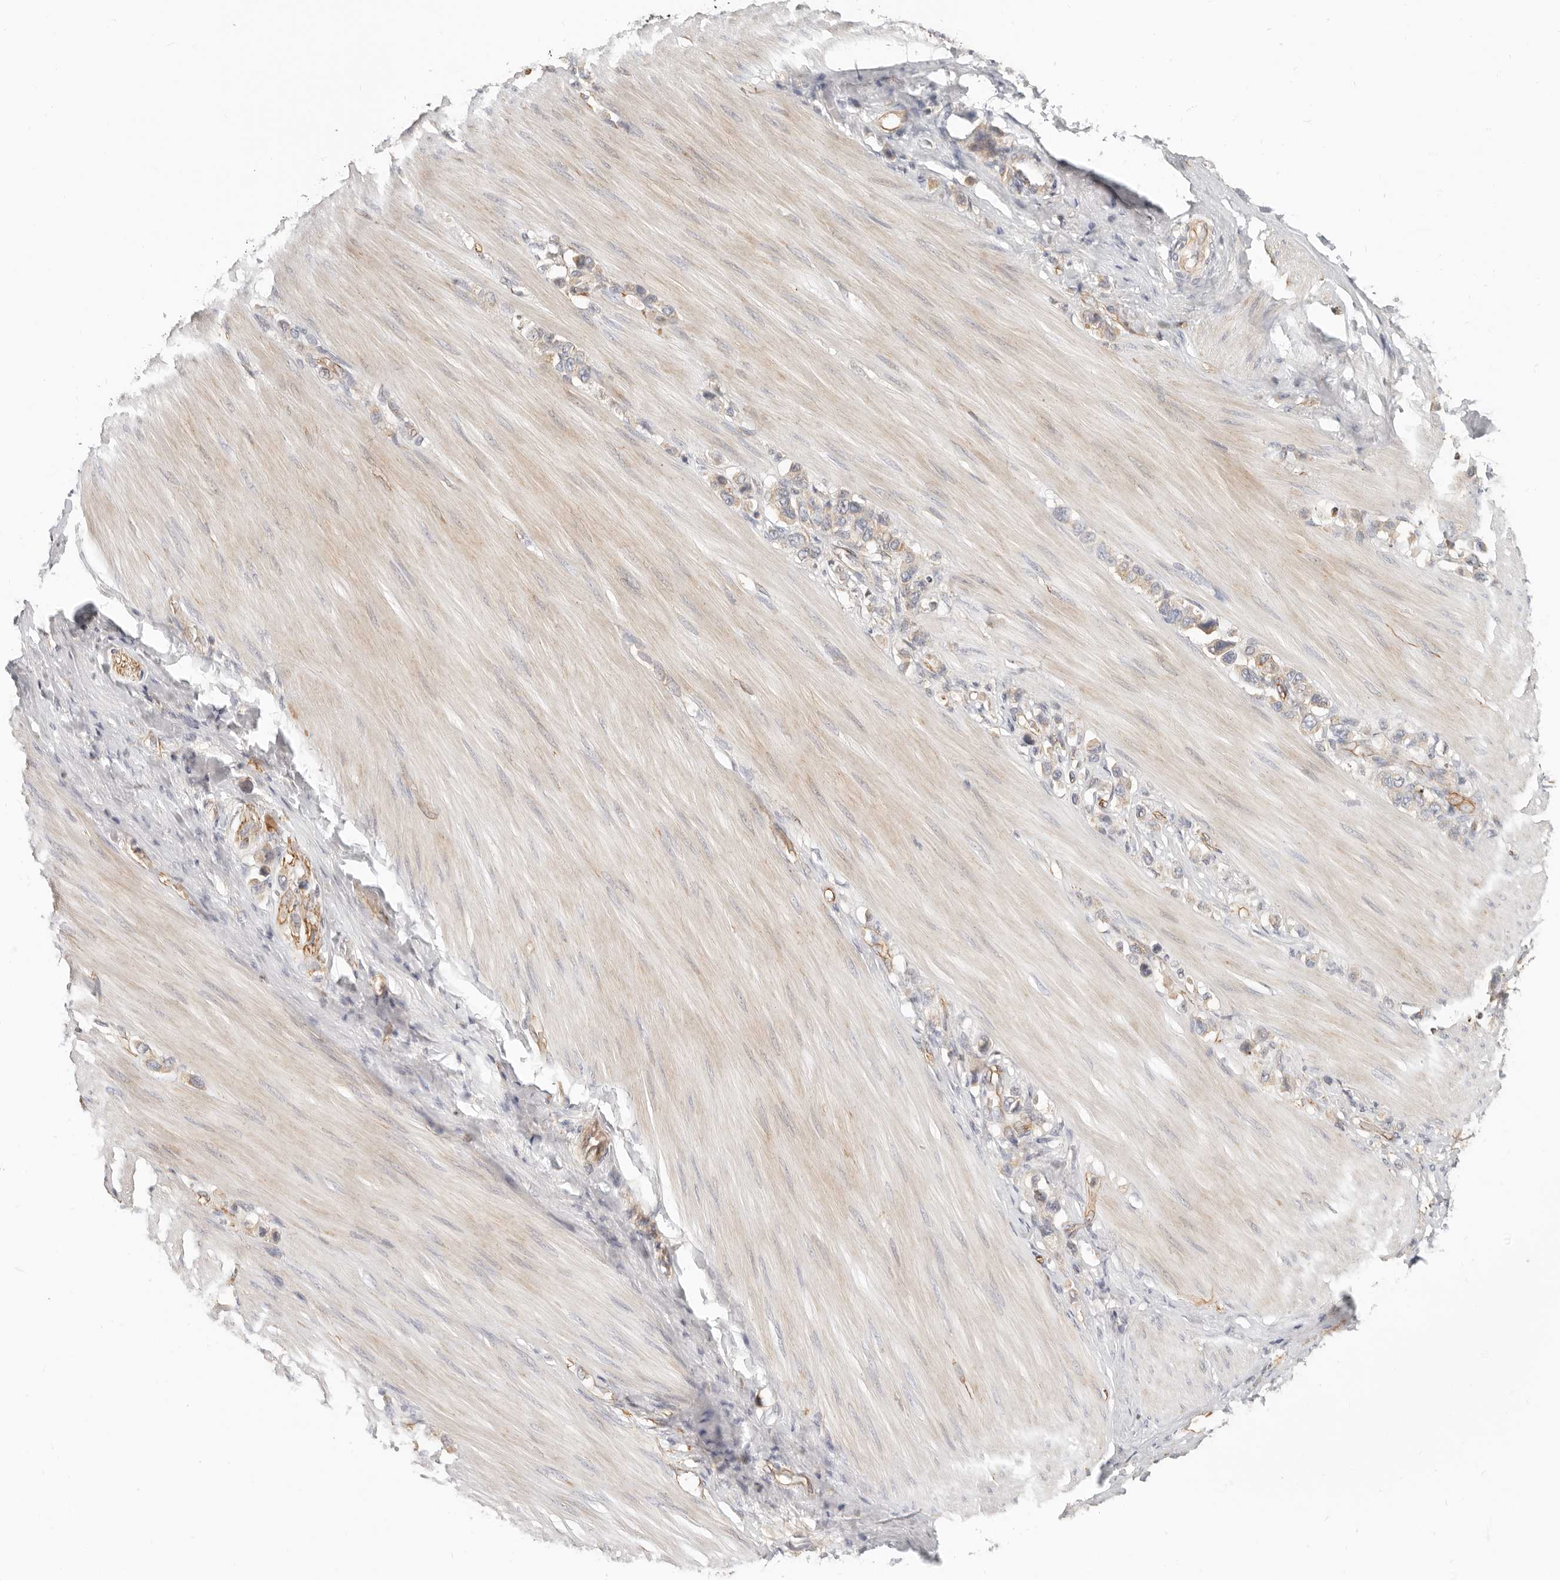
{"staining": {"intensity": "negative", "quantity": "none", "location": "none"}, "tissue": "stomach cancer", "cell_type": "Tumor cells", "image_type": "cancer", "snomed": [{"axis": "morphology", "description": "Adenocarcinoma, NOS"}, {"axis": "topography", "description": "Stomach"}], "caption": "Immunohistochemical staining of human stomach cancer demonstrates no significant staining in tumor cells.", "gene": "SPRING1", "patient": {"sex": "female", "age": 65}}